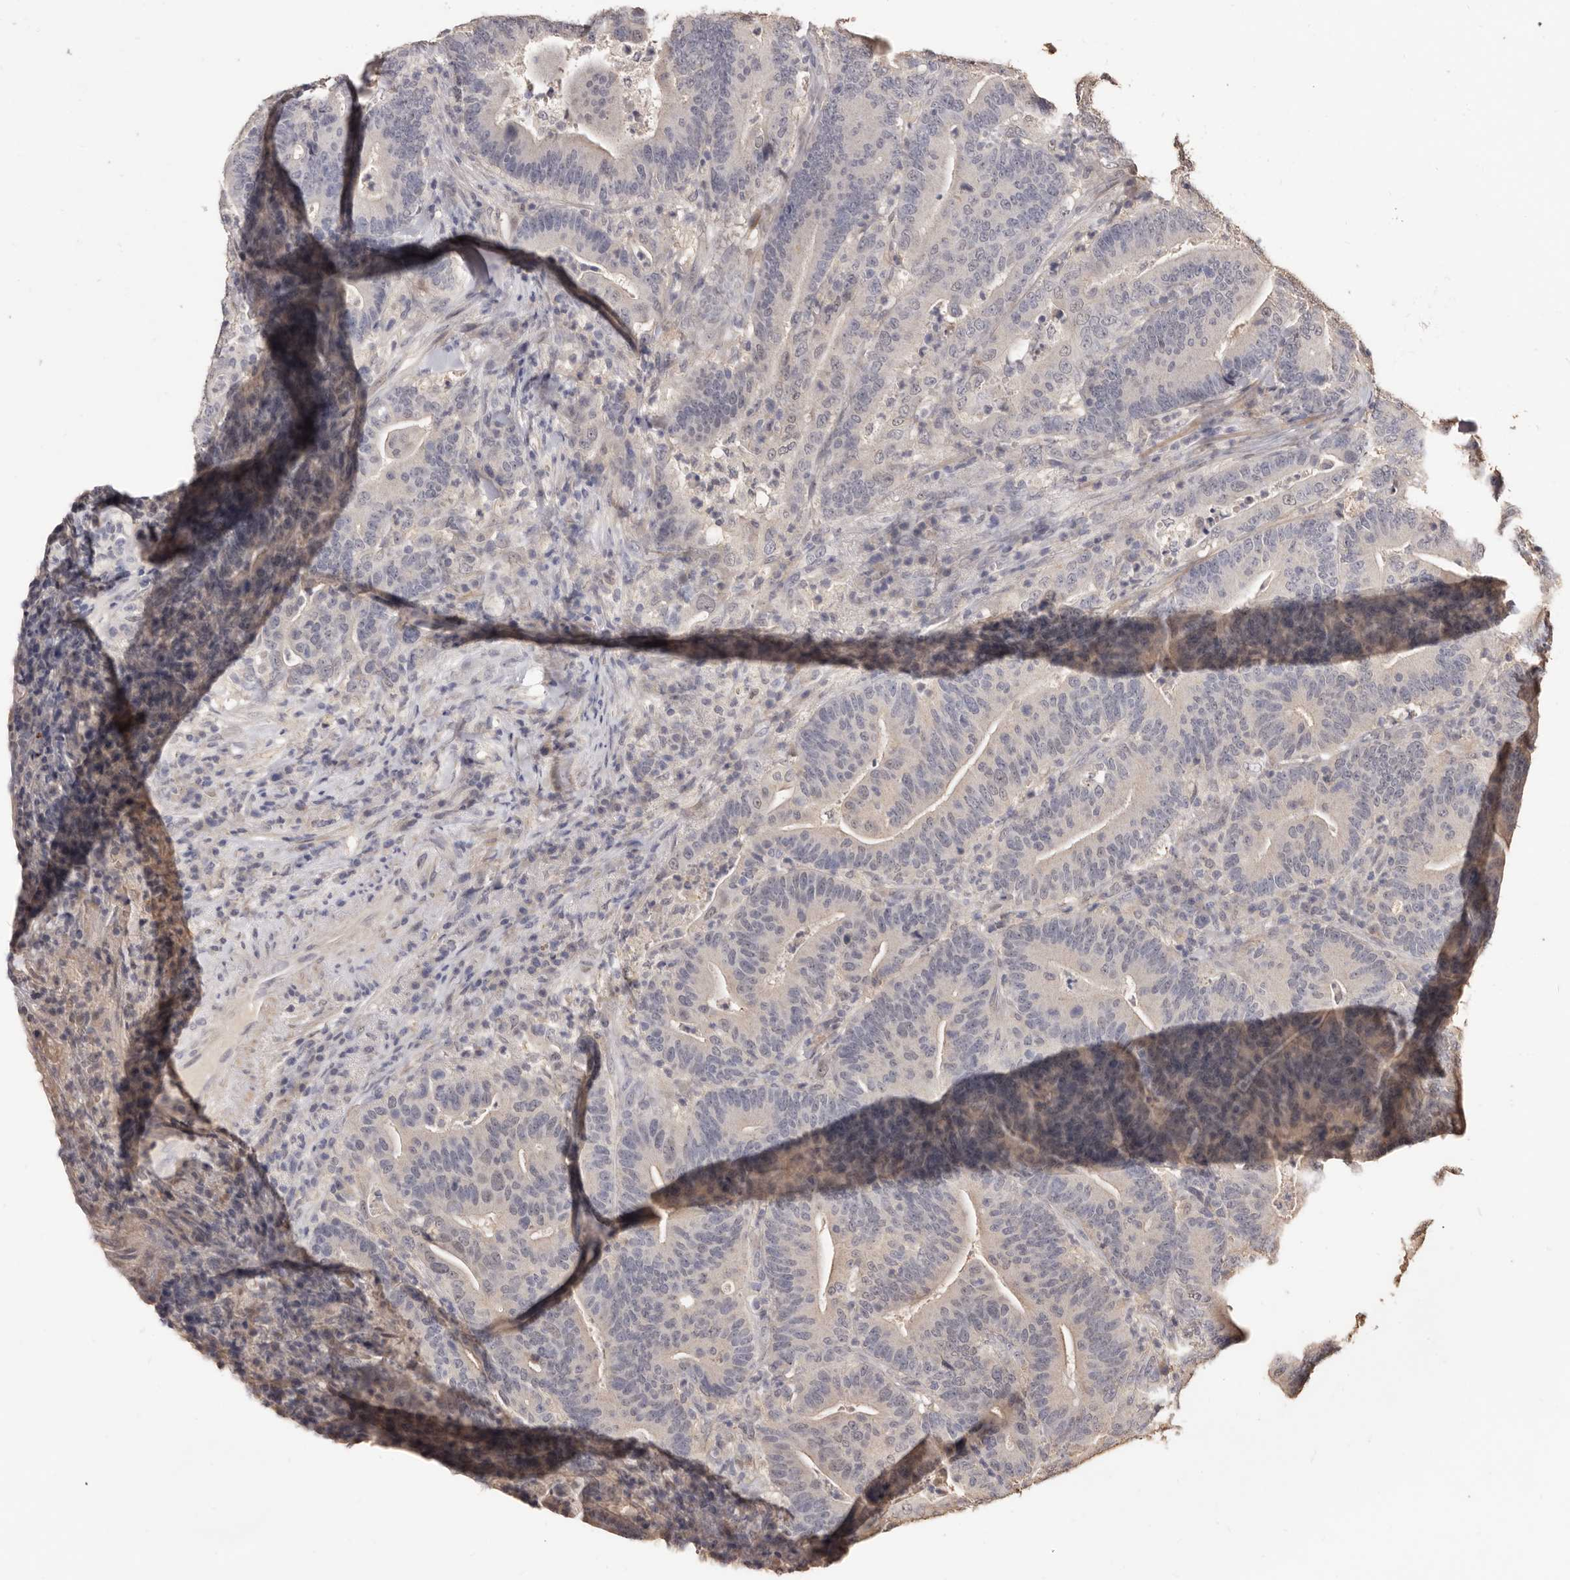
{"staining": {"intensity": "negative", "quantity": "none", "location": "none"}, "tissue": "colorectal cancer", "cell_type": "Tumor cells", "image_type": "cancer", "snomed": [{"axis": "morphology", "description": "Adenocarcinoma, NOS"}, {"axis": "topography", "description": "Colon"}], "caption": "There is no significant staining in tumor cells of colorectal adenocarcinoma.", "gene": "INAVA", "patient": {"sex": "female", "age": 66}}